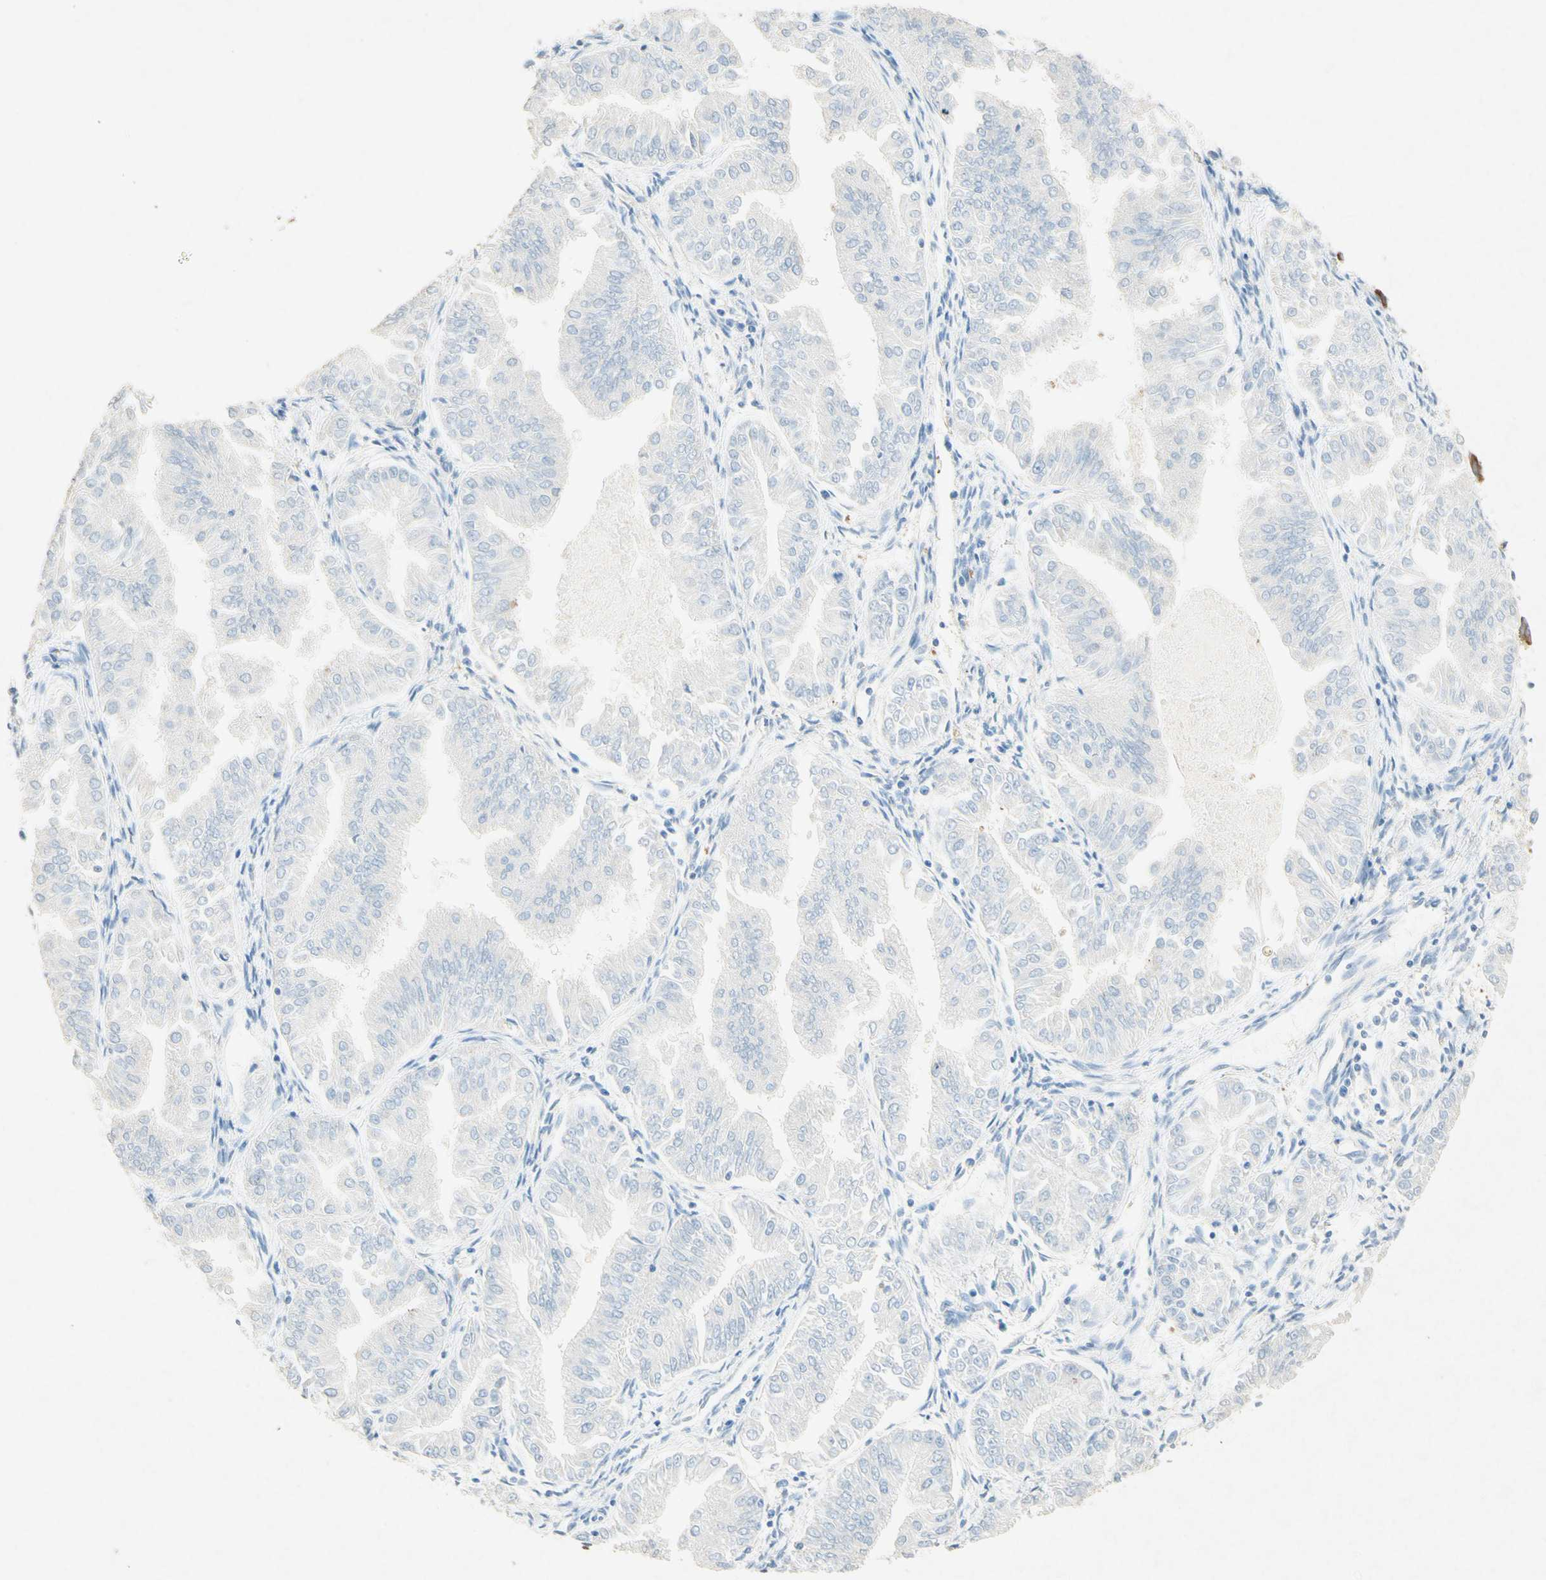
{"staining": {"intensity": "negative", "quantity": "none", "location": "none"}, "tissue": "endometrial cancer", "cell_type": "Tumor cells", "image_type": "cancer", "snomed": [{"axis": "morphology", "description": "Adenocarcinoma, NOS"}, {"axis": "topography", "description": "Endometrium"}], "caption": "Immunohistochemistry micrograph of neoplastic tissue: endometrial cancer (adenocarcinoma) stained with DAB (3,3'-diaminobenzidine) shows no significant protein positivity in tumor cells.", "gene": "PABPC1", "patient": {"sex": "female", "age": 53}}